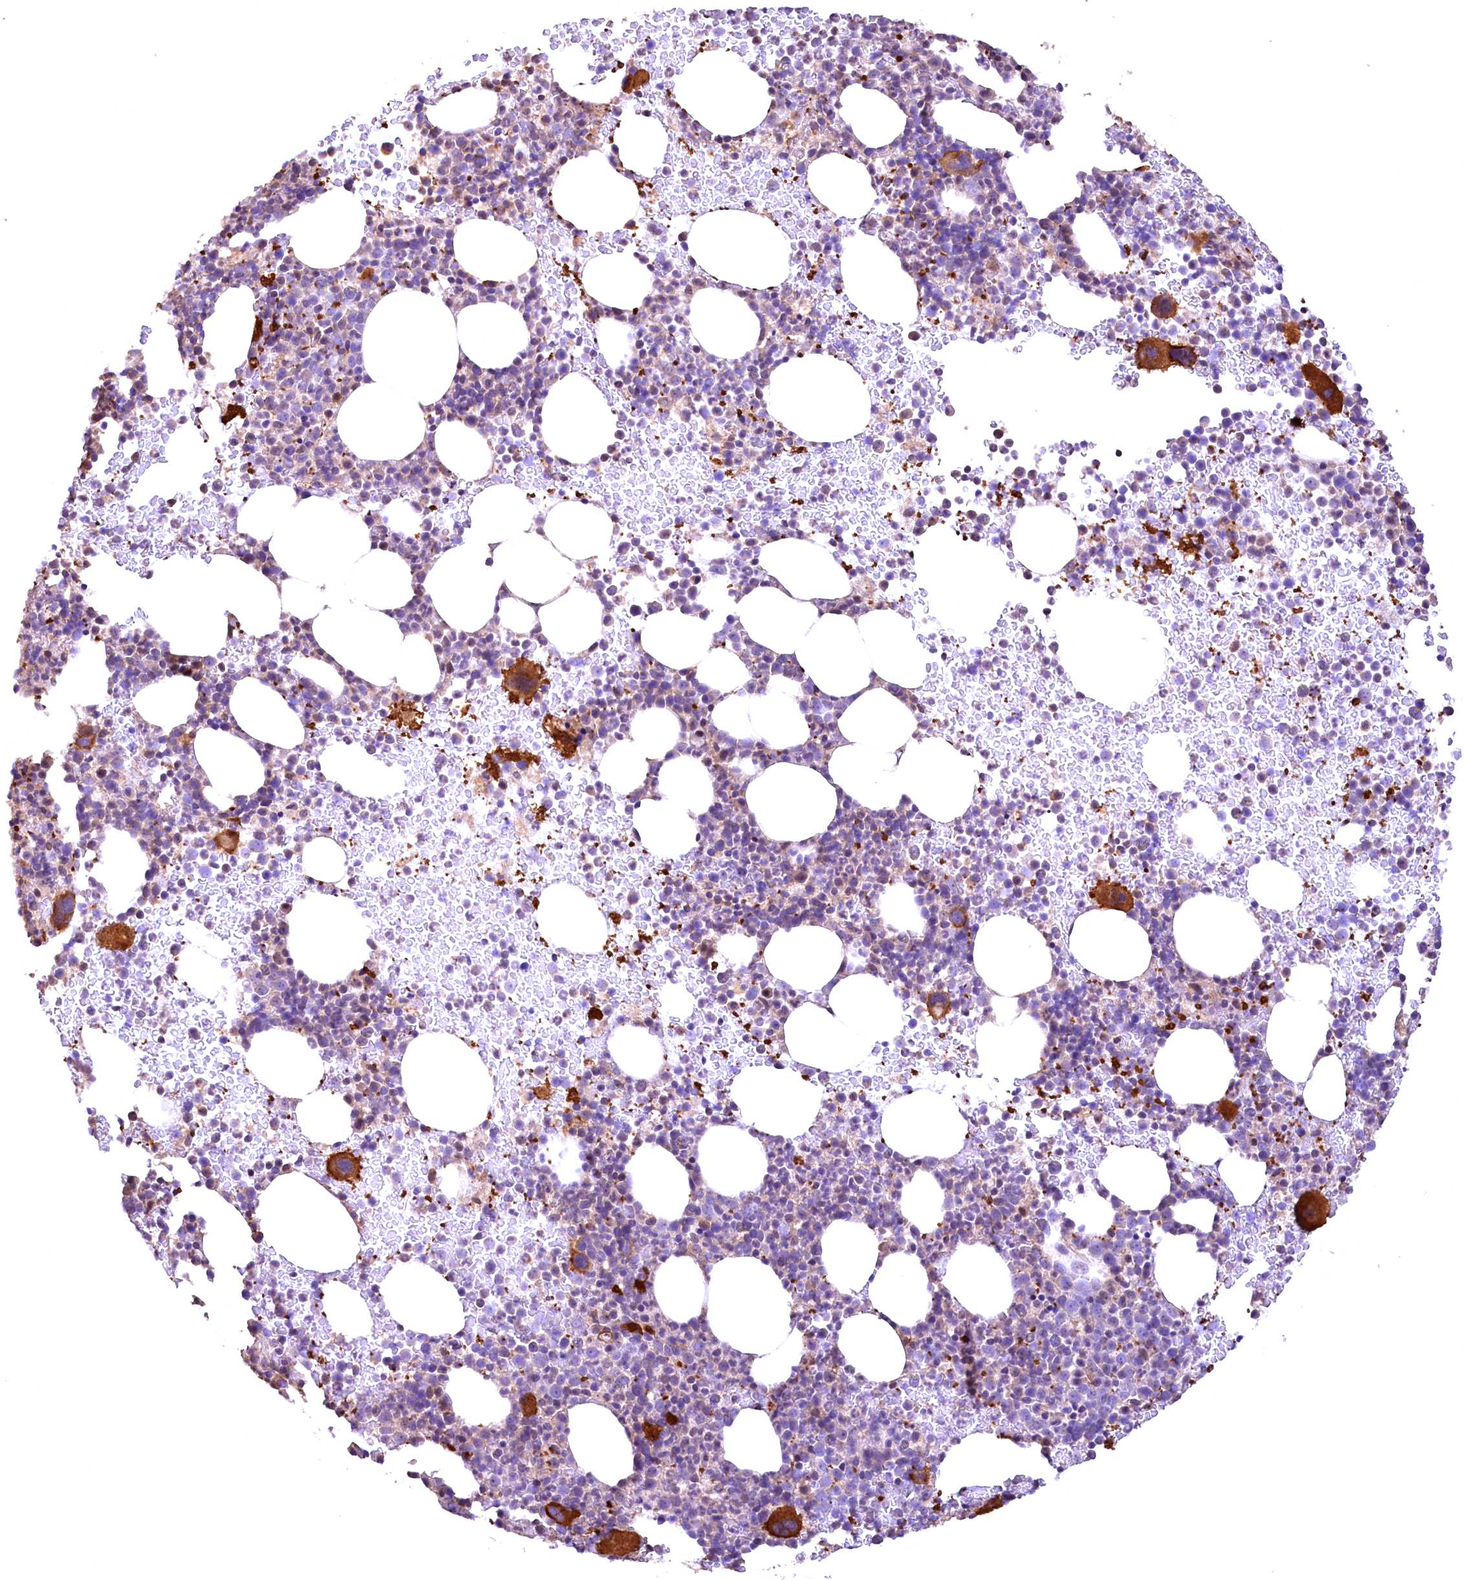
{"staining": {"intensity": "strong", "quantity": "<25%", "location": "cytoplasmic/membranous"}, "tissue": "bone marrow", "cell_type": "Hematopoietic cells", "image_type": "normal", "snomed": [{"axis": "morphology", "description": "Normal tissue, NOS"}, {"axis": "topography", "description": "Bone marrow"}], "caption": "Protein staining by immunohistochemistry (IHC) shows strong cytoplasmic/membranous staining in approximately <25% of hematopoietic cells in normal bone marrow. (DAB (3,3'-diaminobenzidine) = brown stain, brightfield microscopy at high magnification).", "gene": "FUZ", "patient": {"sex": "female", "age": 82}}